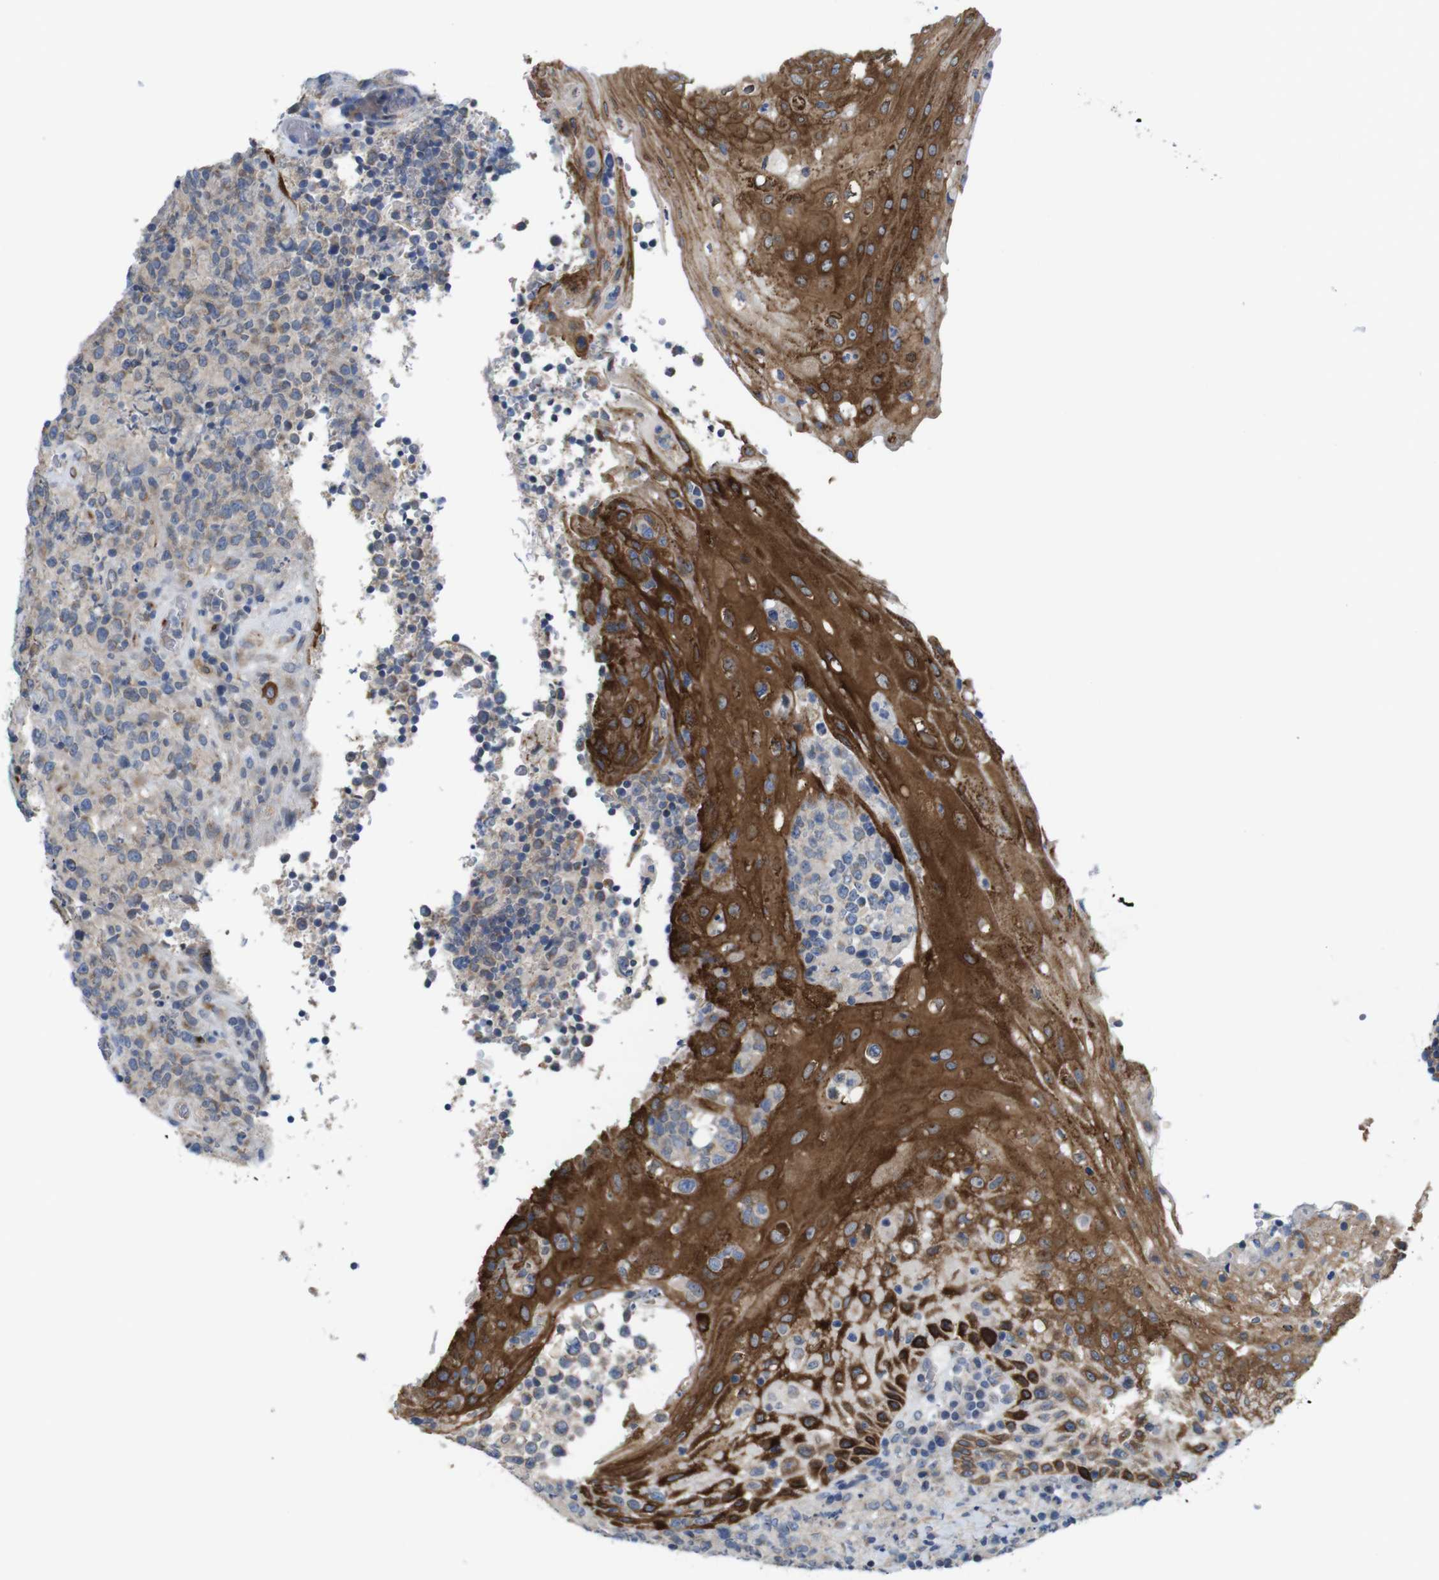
{"staining": {"intensity": "moderate", "quantity": ">75%", "location": "cytoplasmic/membranous"}, "tissue": "lymphoma", "cell_type": "Tumor cells", "image_type": "cancer", "snomed": [{"axis": "morphology", "description": "Malignant lymphoma, non-Hodgkin's type, High grade"}, {"axis": "topography", "description": "Tonsil"}], "caption": "Moderate cytoplasmic/membranous positivity is present in approximately >75% of tumor cells in malignant lymphoma, non-Hodgkin's type (high-grade). (IHC, brightfield microscopy, high magnification).", "gene": "EFCAB14", "patient": {"sex": "female", "age": 36}}